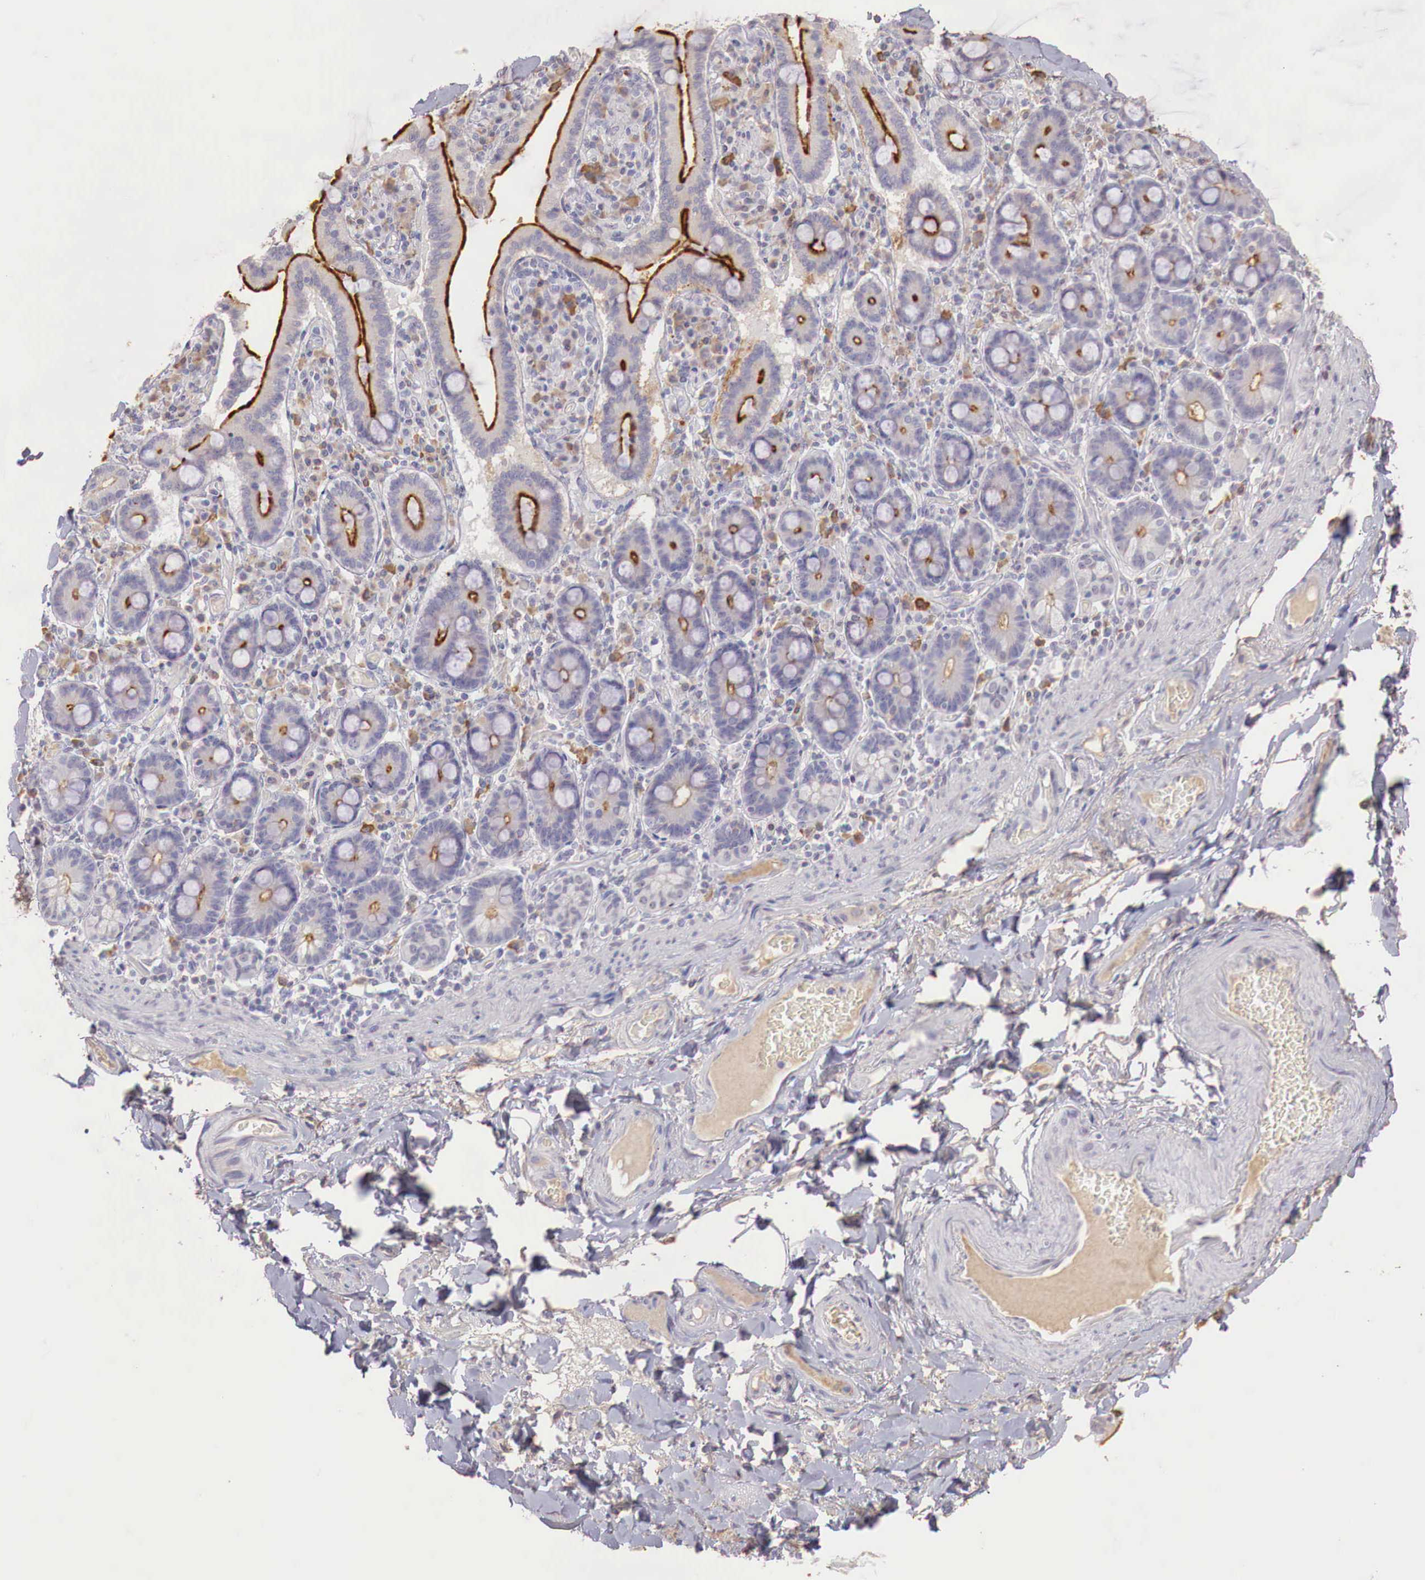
{"staining": {"intensity": "weak", "quantity": "<25%", "location": "cytoplasmic/membranous"}, "tissue": "adipose tissue", "cell_type": "Adipocytes", "image_type": "normal", "snomed": [{"axis": "morphology", "description": "Normal tissue, NOS"}, {"axis": "topography", "description": "Duodenum"}], "caption": "Protein analysis of benign adipose tissue shows no significant staining in adipocytes.", "gene": "XPNPEP2", "patient": {"sex": "male", "age": 63}}